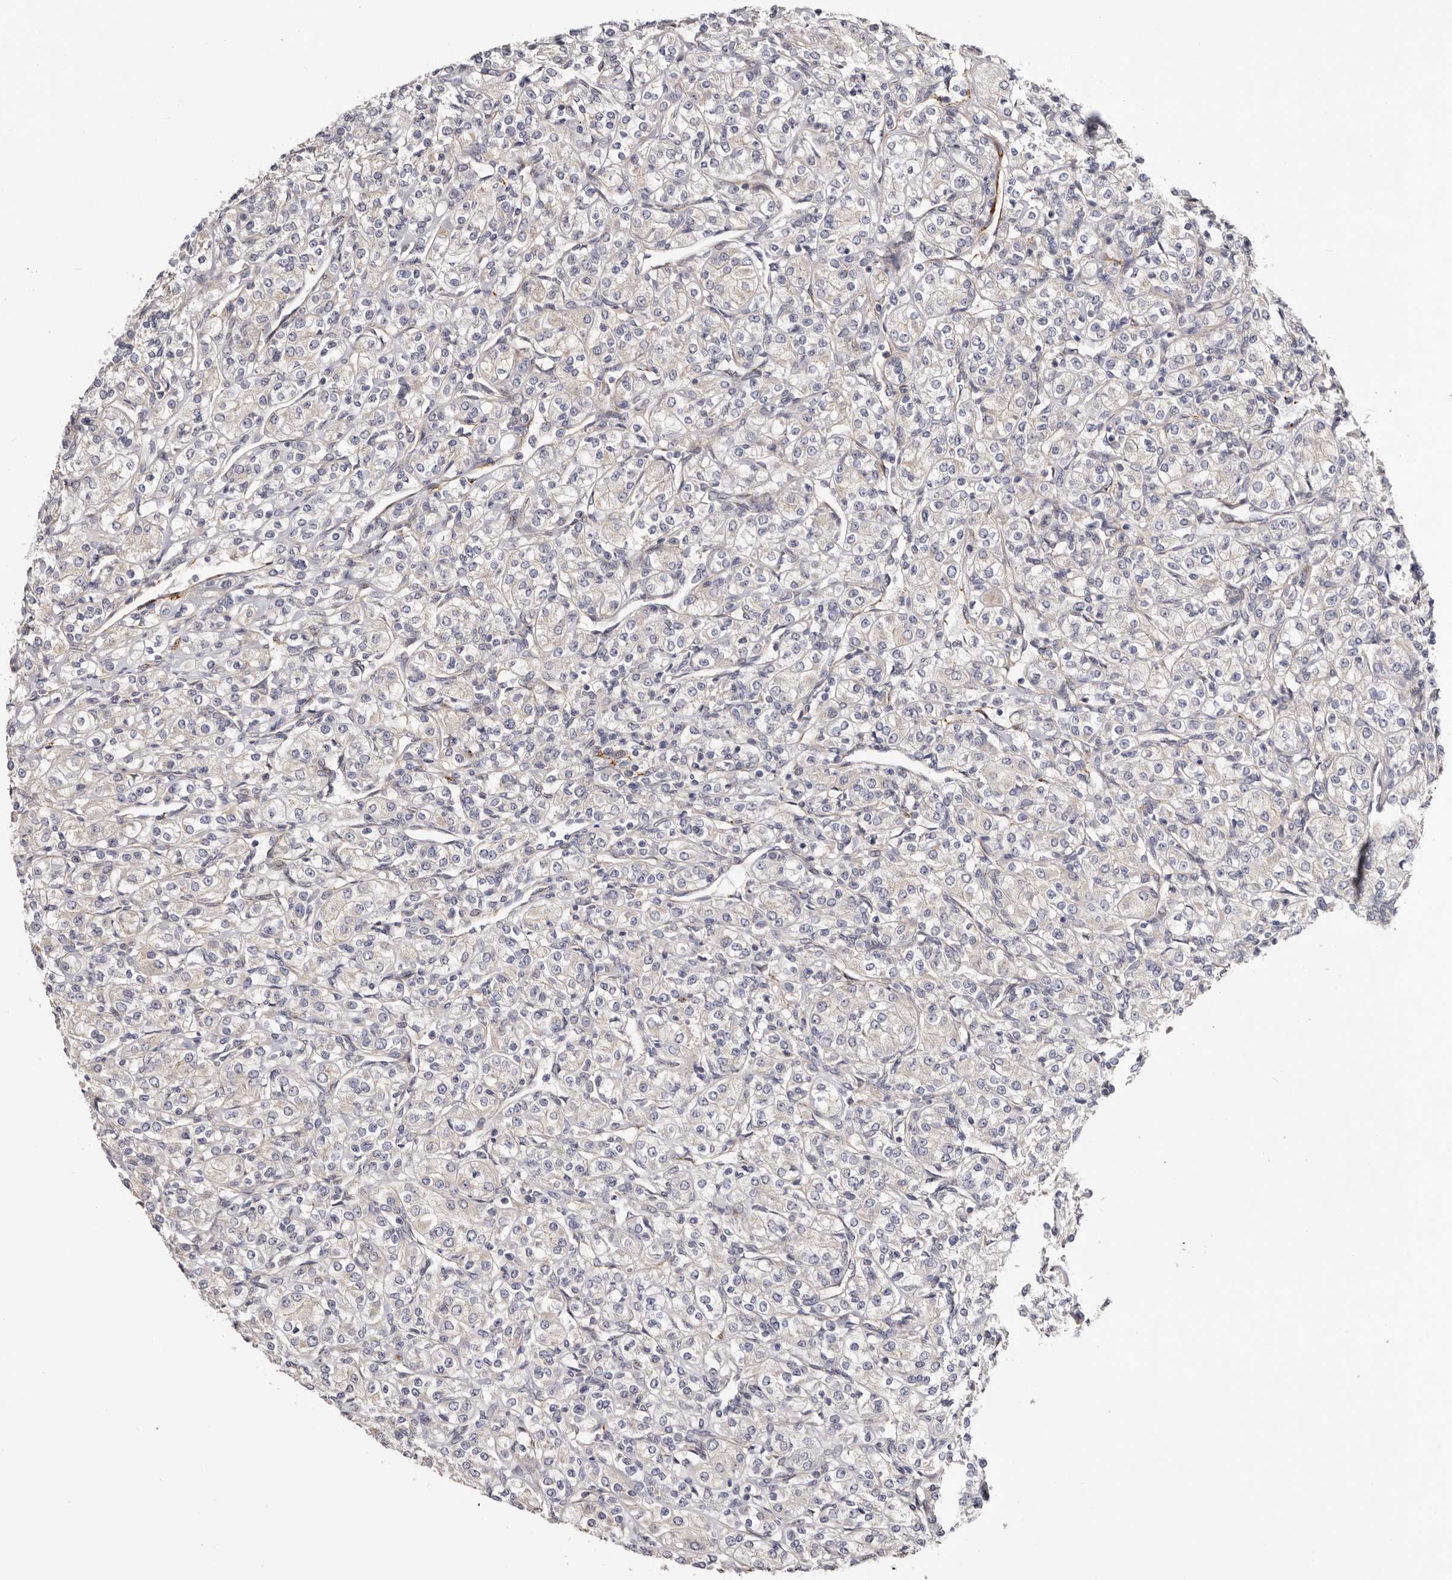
{"staining": {"intensity": "negative", "quantity": "none", "location": "none"}, "tissue": "renal cancer", "cell_type": "Tumor cells", "image_type": "cancer", "snomed": [{"axis": "morphology", "description": "Adenocarcinoma, NOS"}, {"axis": "topography", "description": "Kidney"}], "caption": "Histopathology image shows no protein staining in tumor cells of adenocarcinoma (renal) tissue. (DAB immunohistochemistry, high magnification).", "gene": "PANK4", "patient": {"sex": "male", "age": 77}}